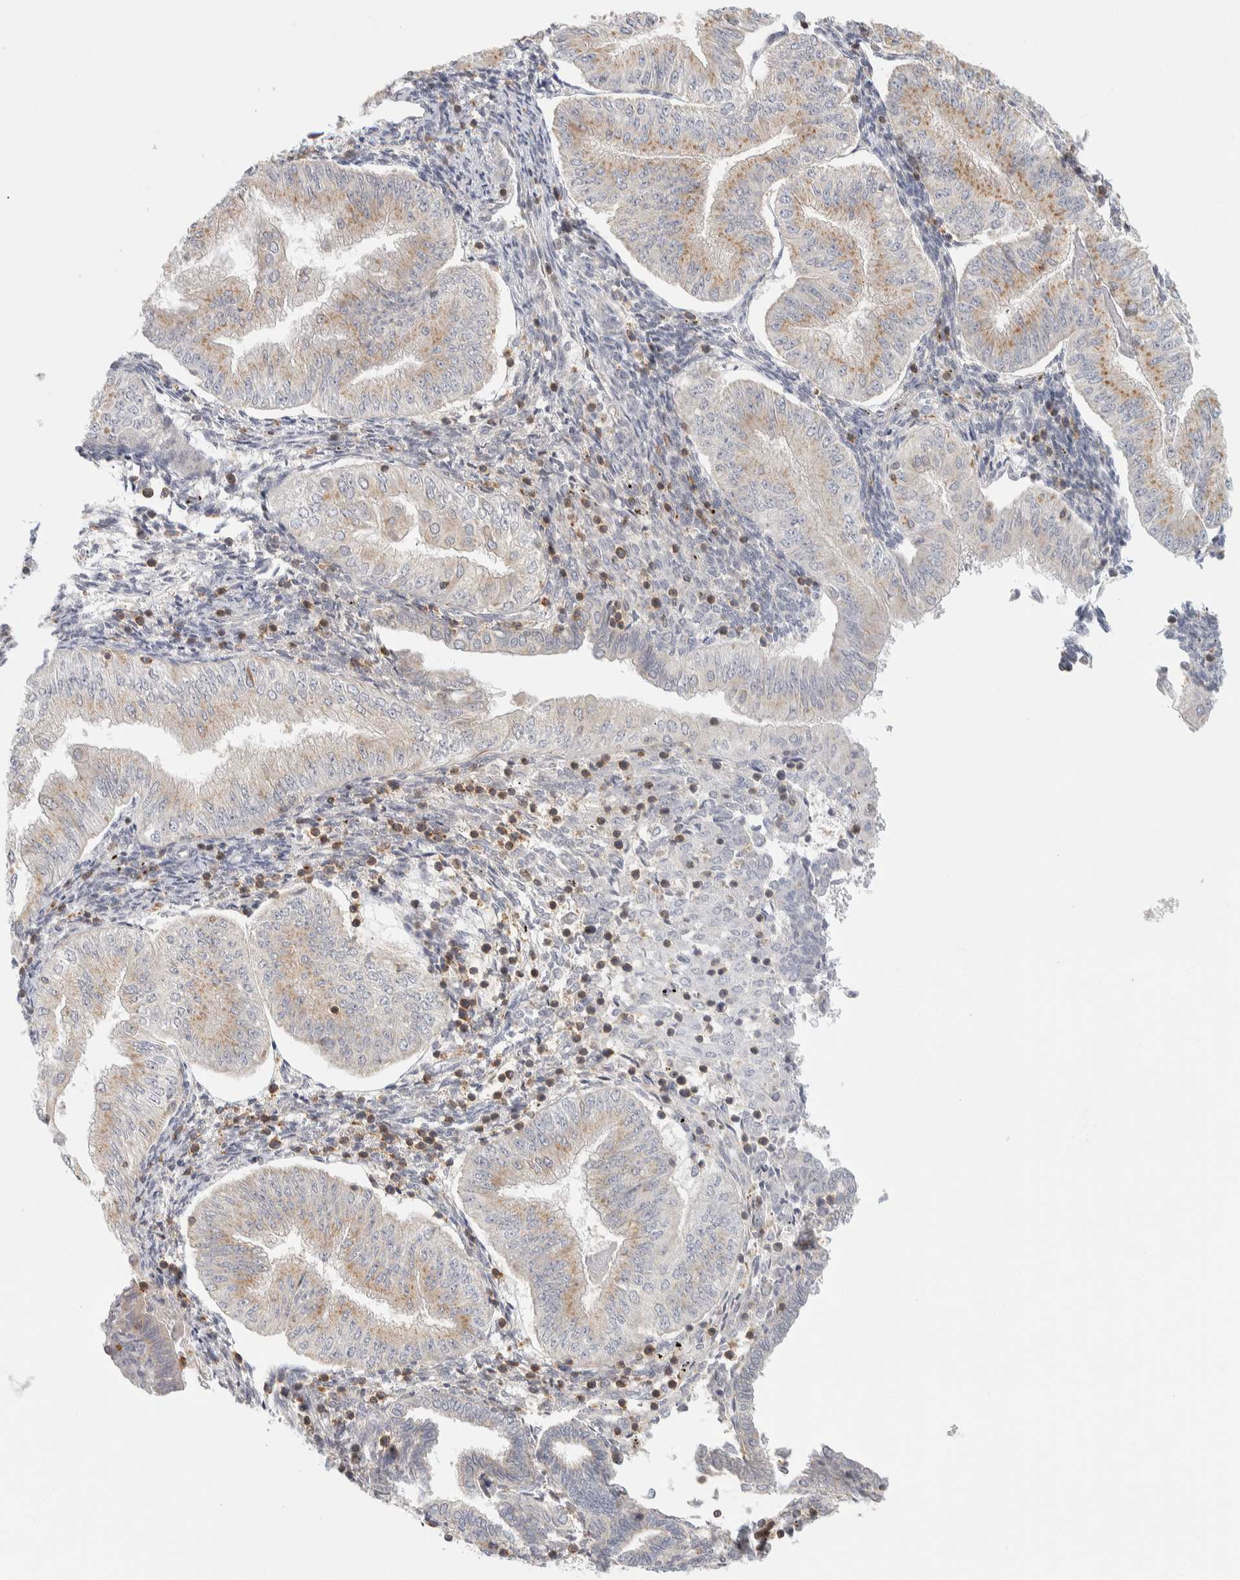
{"staining": {"intensity": "weak", "quantity": ">75%", "location": "cytoplasmic/membranous"}, "tissue": "endometrial cancer", "cell_type": "Tumor cells", "image_type": "cancer", "snomed": [{"axis": "morphology", "description": "Normal tissue, NOS"}, {"axis": "morphology", "description": "Adenocarcinoma, NOS"}, {"axis": "topography", "description": "Endometrium"}], "caption": "Endometrial cancer (adenocarcinoma) stained with DAB immunohistochemistry reveals low levels of weak cytoplasmic/membranous expression in approximately >75% of tumor cells. (DAB IHC with brightfield microscopy, high magnification).", "gene": "RUNDC1", "patient": {"sex": "female", "age": 53}}